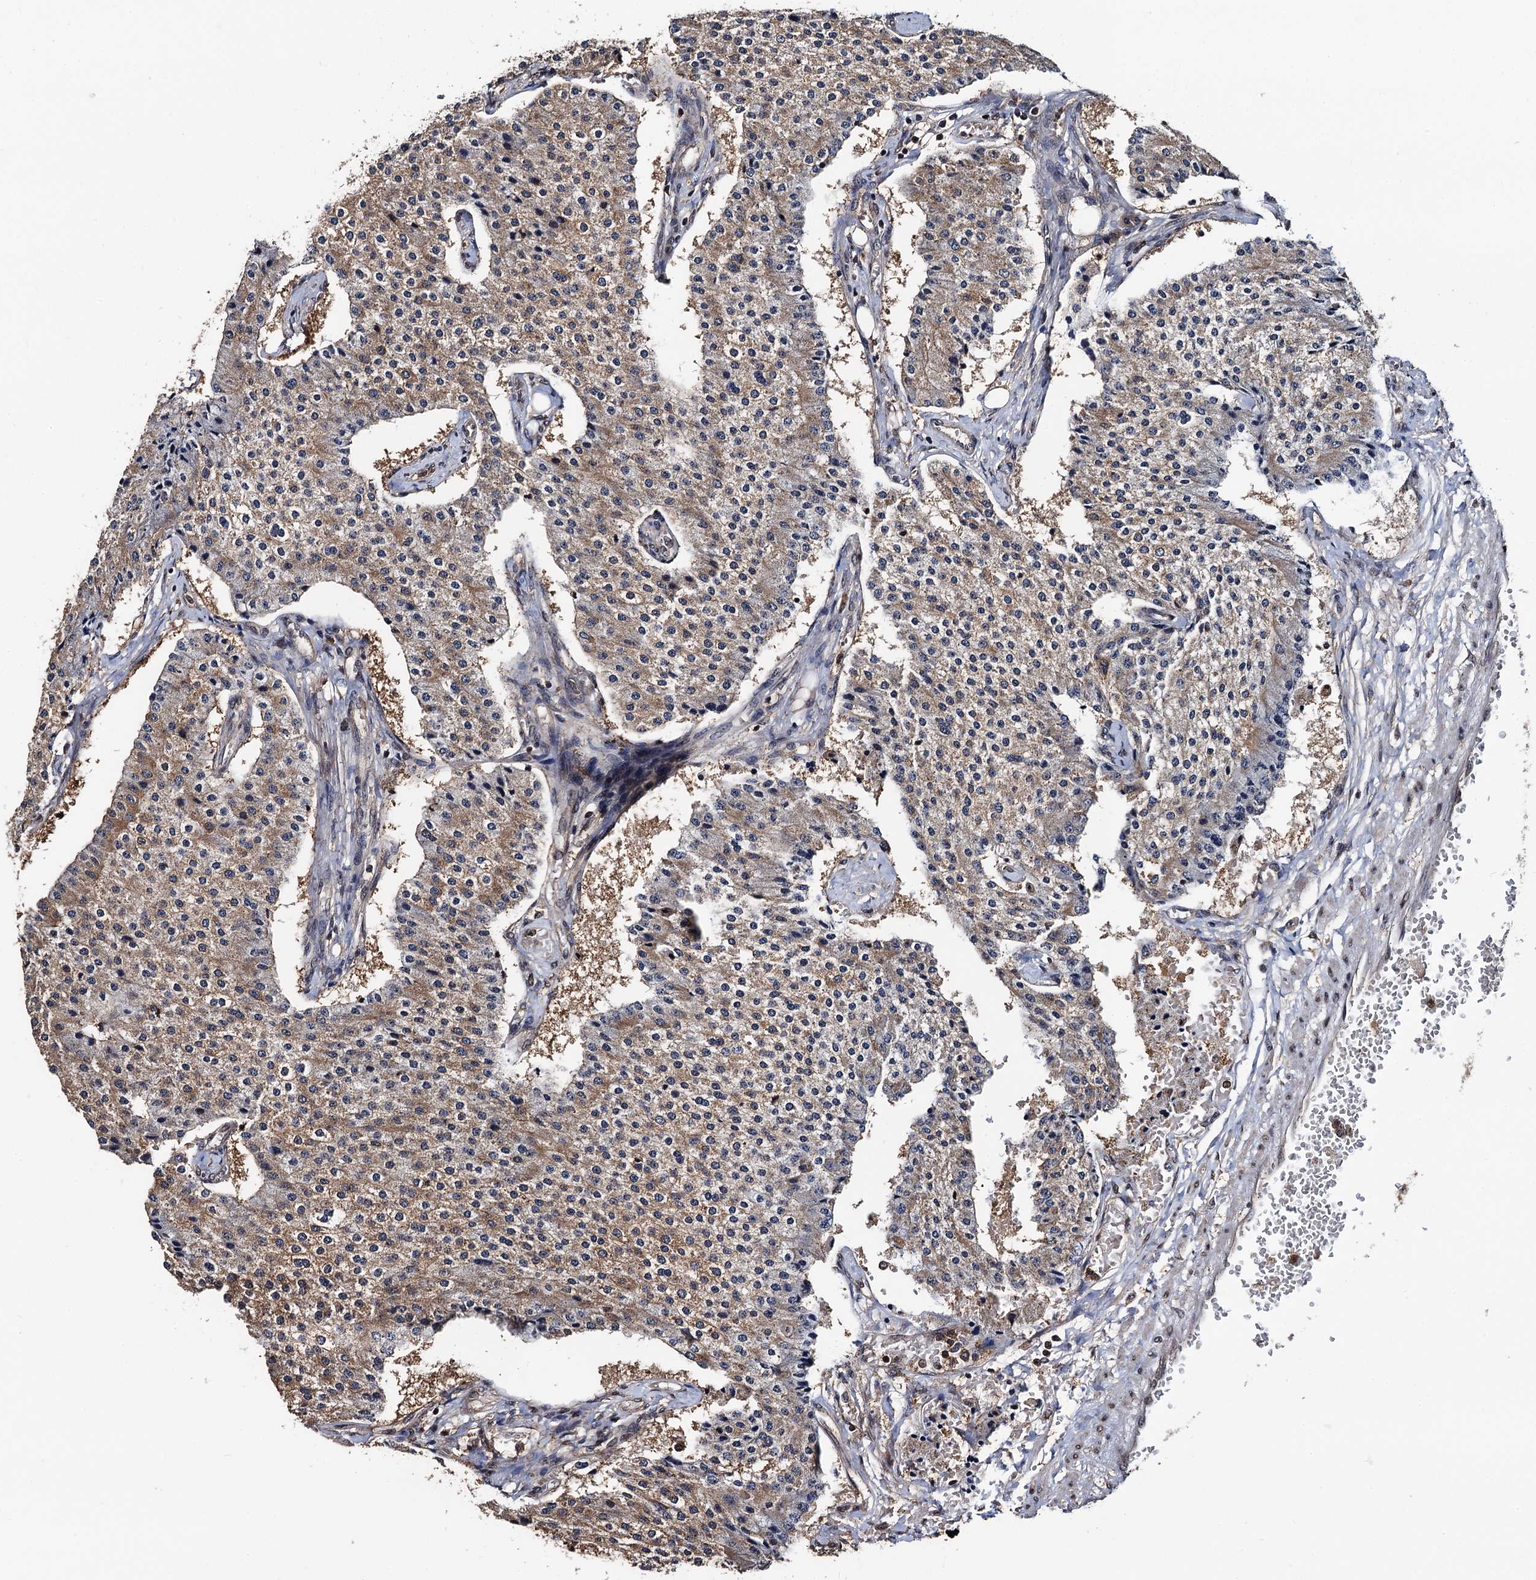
{"staining": {"intensity": "moderate", "quantity": ">75%", "location": "cytoplasmic/membranous"}, "tissue": "carcinoid", "cell_type": "Tumor cells", "image_type": "cancer", "snomed": [{"axis": "morphology", "description": "Carcinoid, malignant, NOS"}, {"axis": "topography", "description": "Colon"}], "caption": "IHC image of carcinoid (malignant) stained for a protein (brown), which exhibits medium levels of moderate cytoplasmic/membranous expression in approximately >75% of tumor cells.", "gene": "MIER2", "patient": {"sex": "female", "age": 52}}